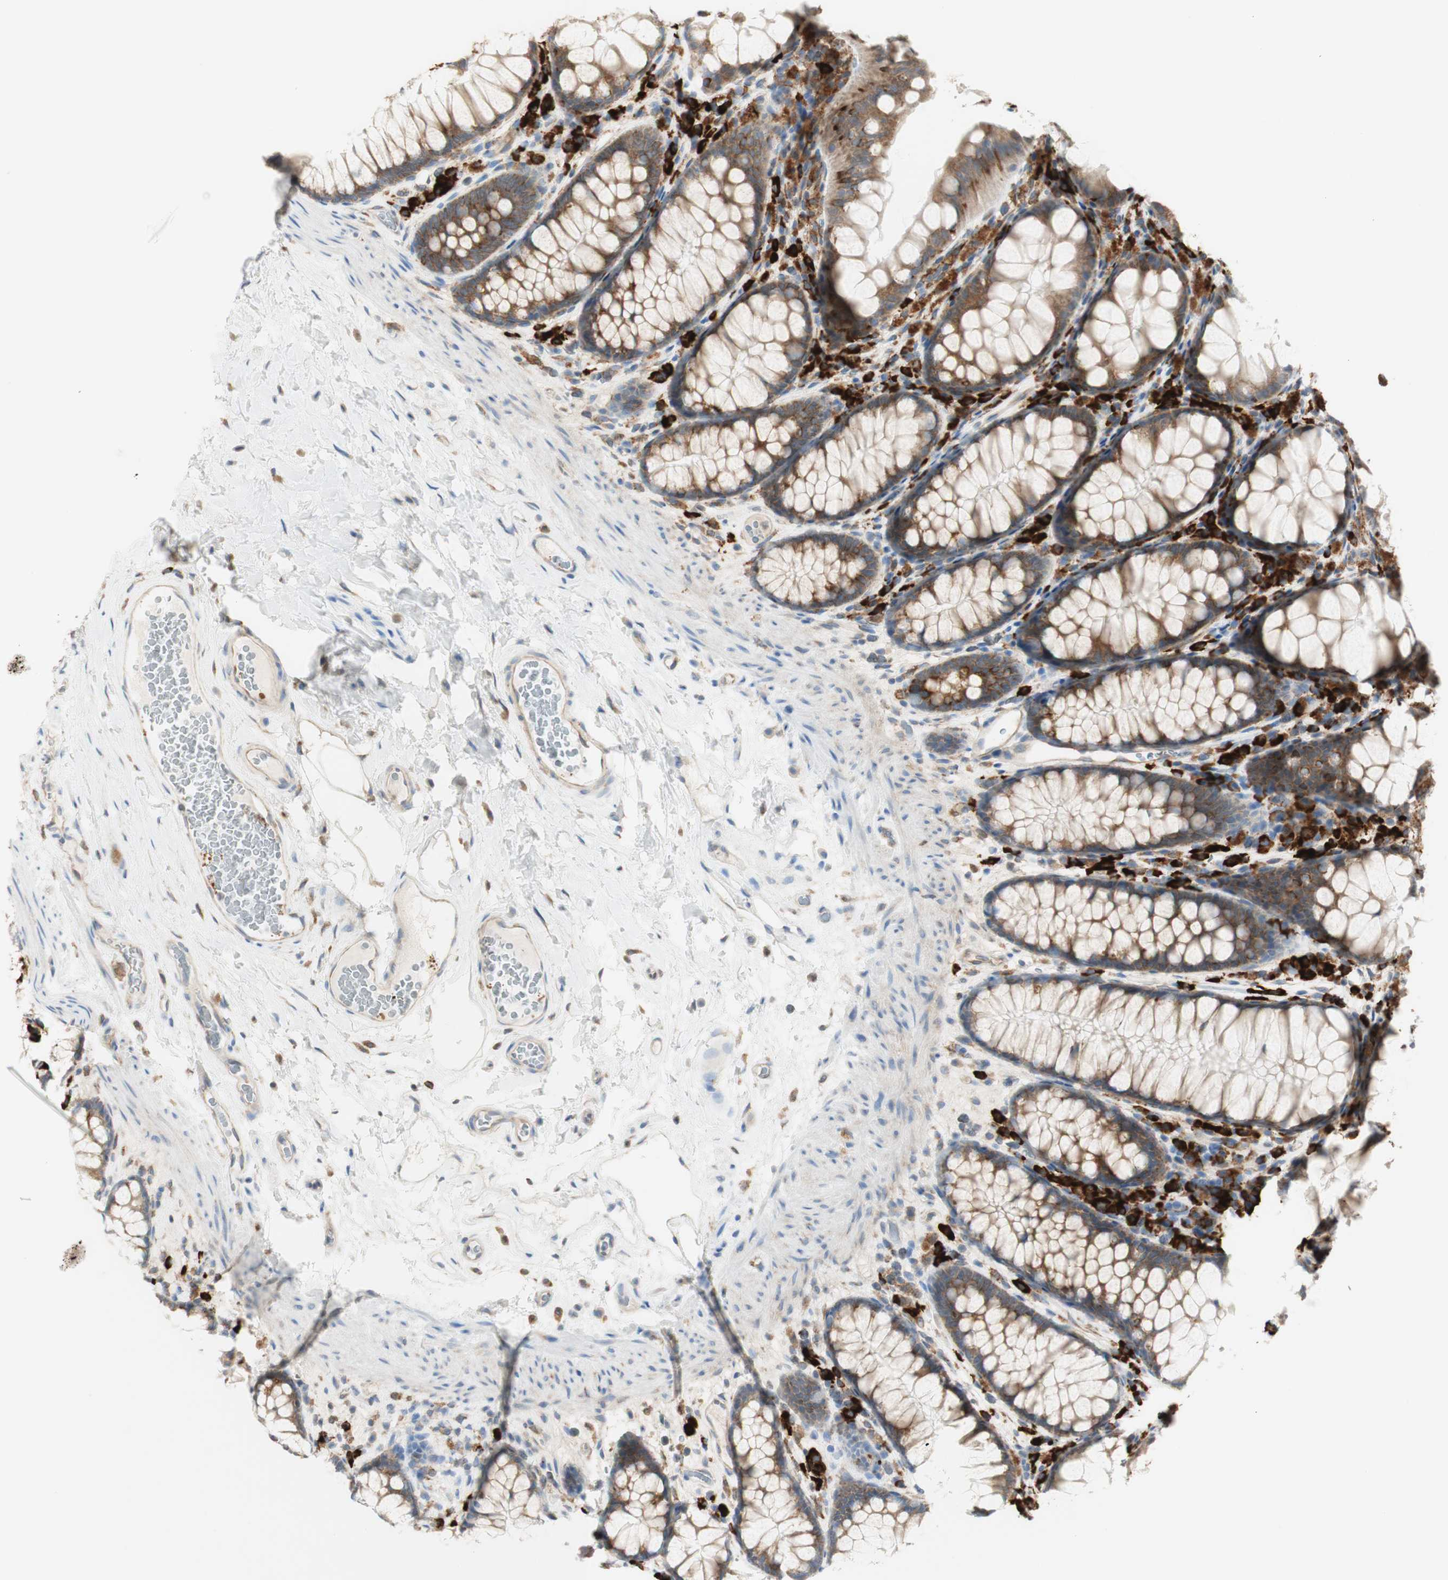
{"staining": {"intensity": "moderate", "quantity": ">75%", "location": "cytoplasmic/membranous"}, "tissue": "colon", "cell_type": "Endothelial cells", "image_type": "normal", "snomed": [{"axis": "morphology", "description": "Normal tissue, NOS"}, {"axis": "topography", "description": "Colon"}], "caption": "A histopathology image showing moderate cytoplasmic/membranous positivity in about >75% of endothelial cells in unremarkable colon, as visualized by brown immunohistochemical staining.", "gene": "MANF", "patient": {"sex": "female", "age": 55}}